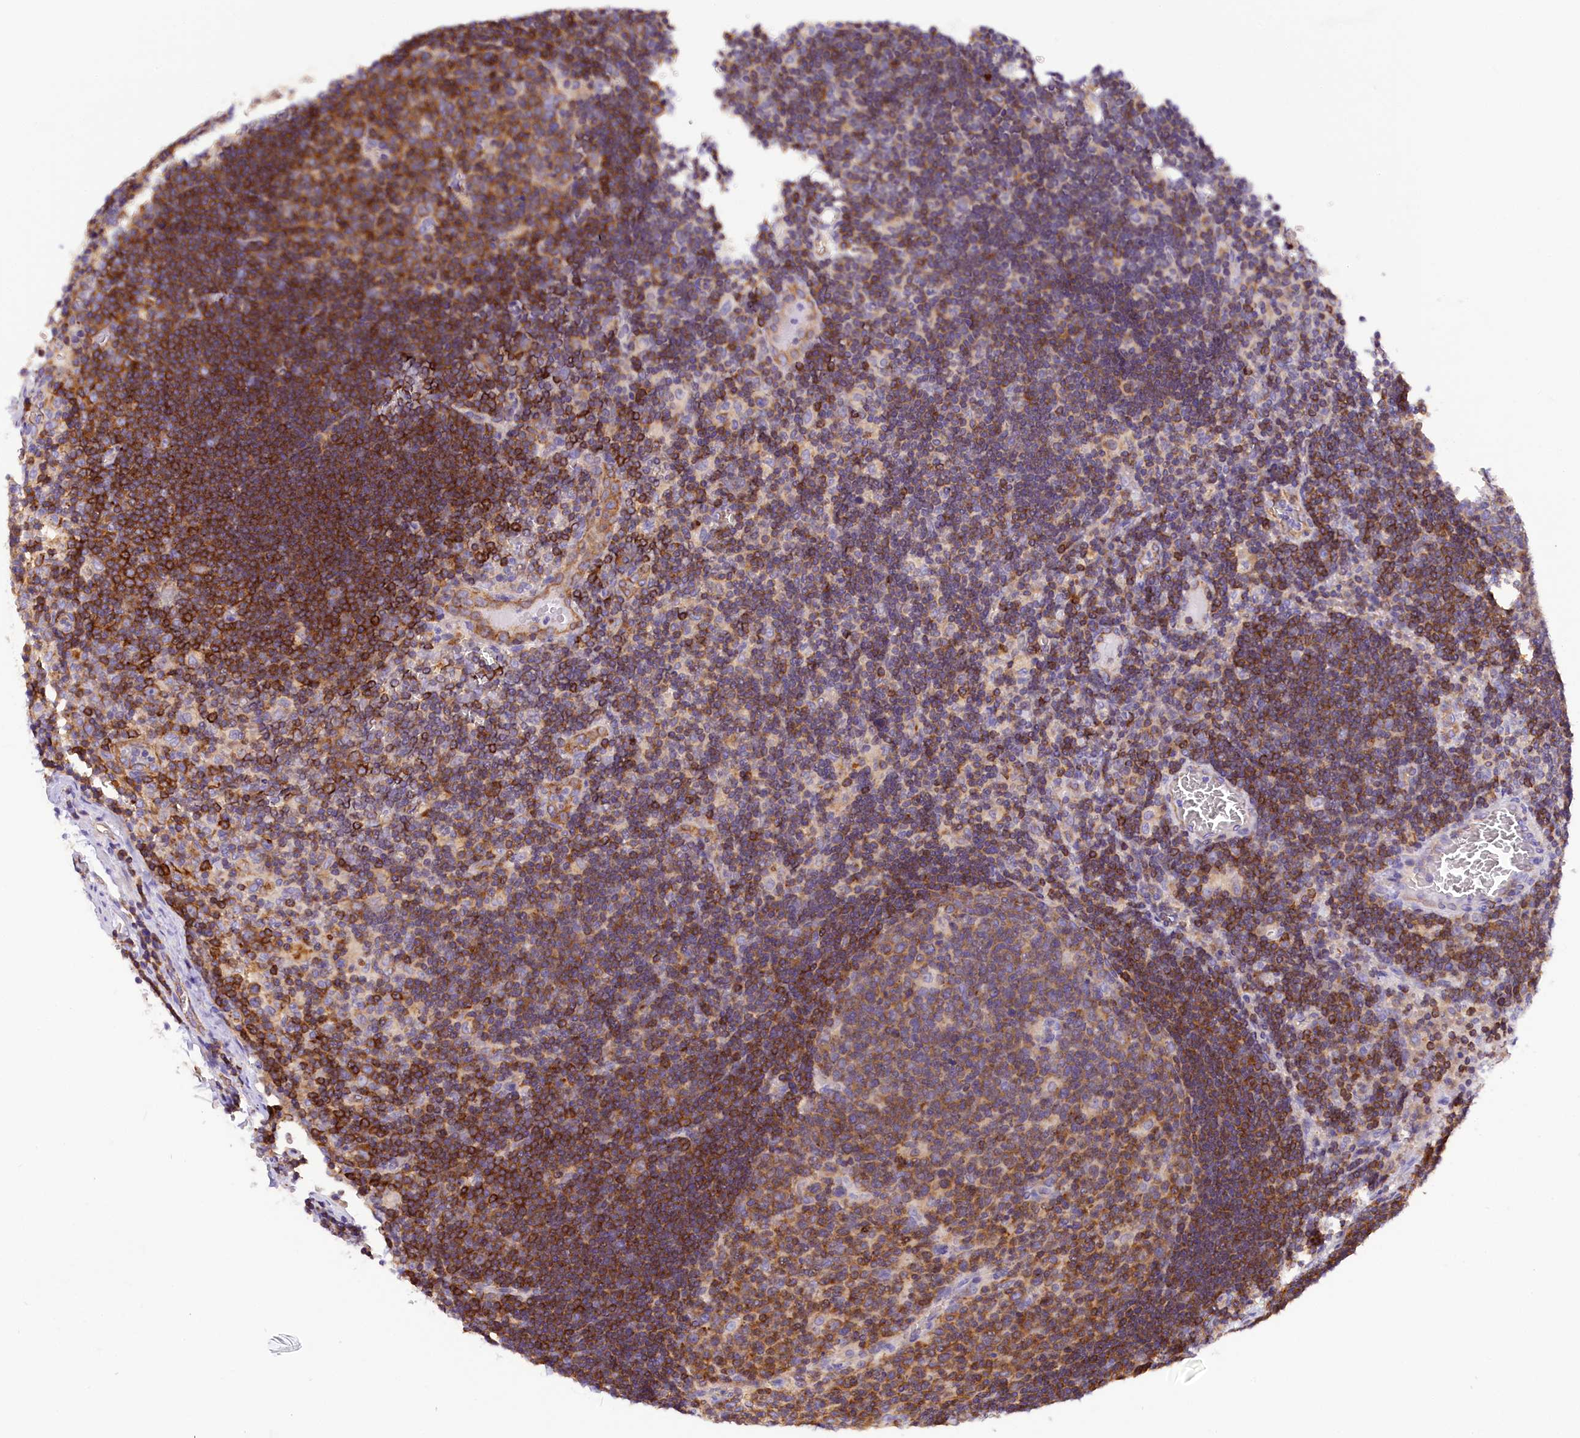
{"staining": {"intensity": "moderate", "quantity": "25%-75%", "location": "cytoplasmic/membranous"}, "tissue": "lymph node", "cell_type": "Germinal center cells", "image_type": "normal", "snomed": [{"axis": "morphology", "description": "Normal tissue, NOS"}, {"axis": "topography", "description": "Lymph node"}], "caption": "Immunohistochemical staining of unremarkable human lymph node shows medium levels of moderate cytoplasmic/membranous expression in approximately 25%-75% of germinal center cells. Immunohistochemistry (ihc) stains the protein of interest in brown and the nuclei are stained blue.", "gene": "FAM193A", "patient": {"sex": "female", "age": 73}}